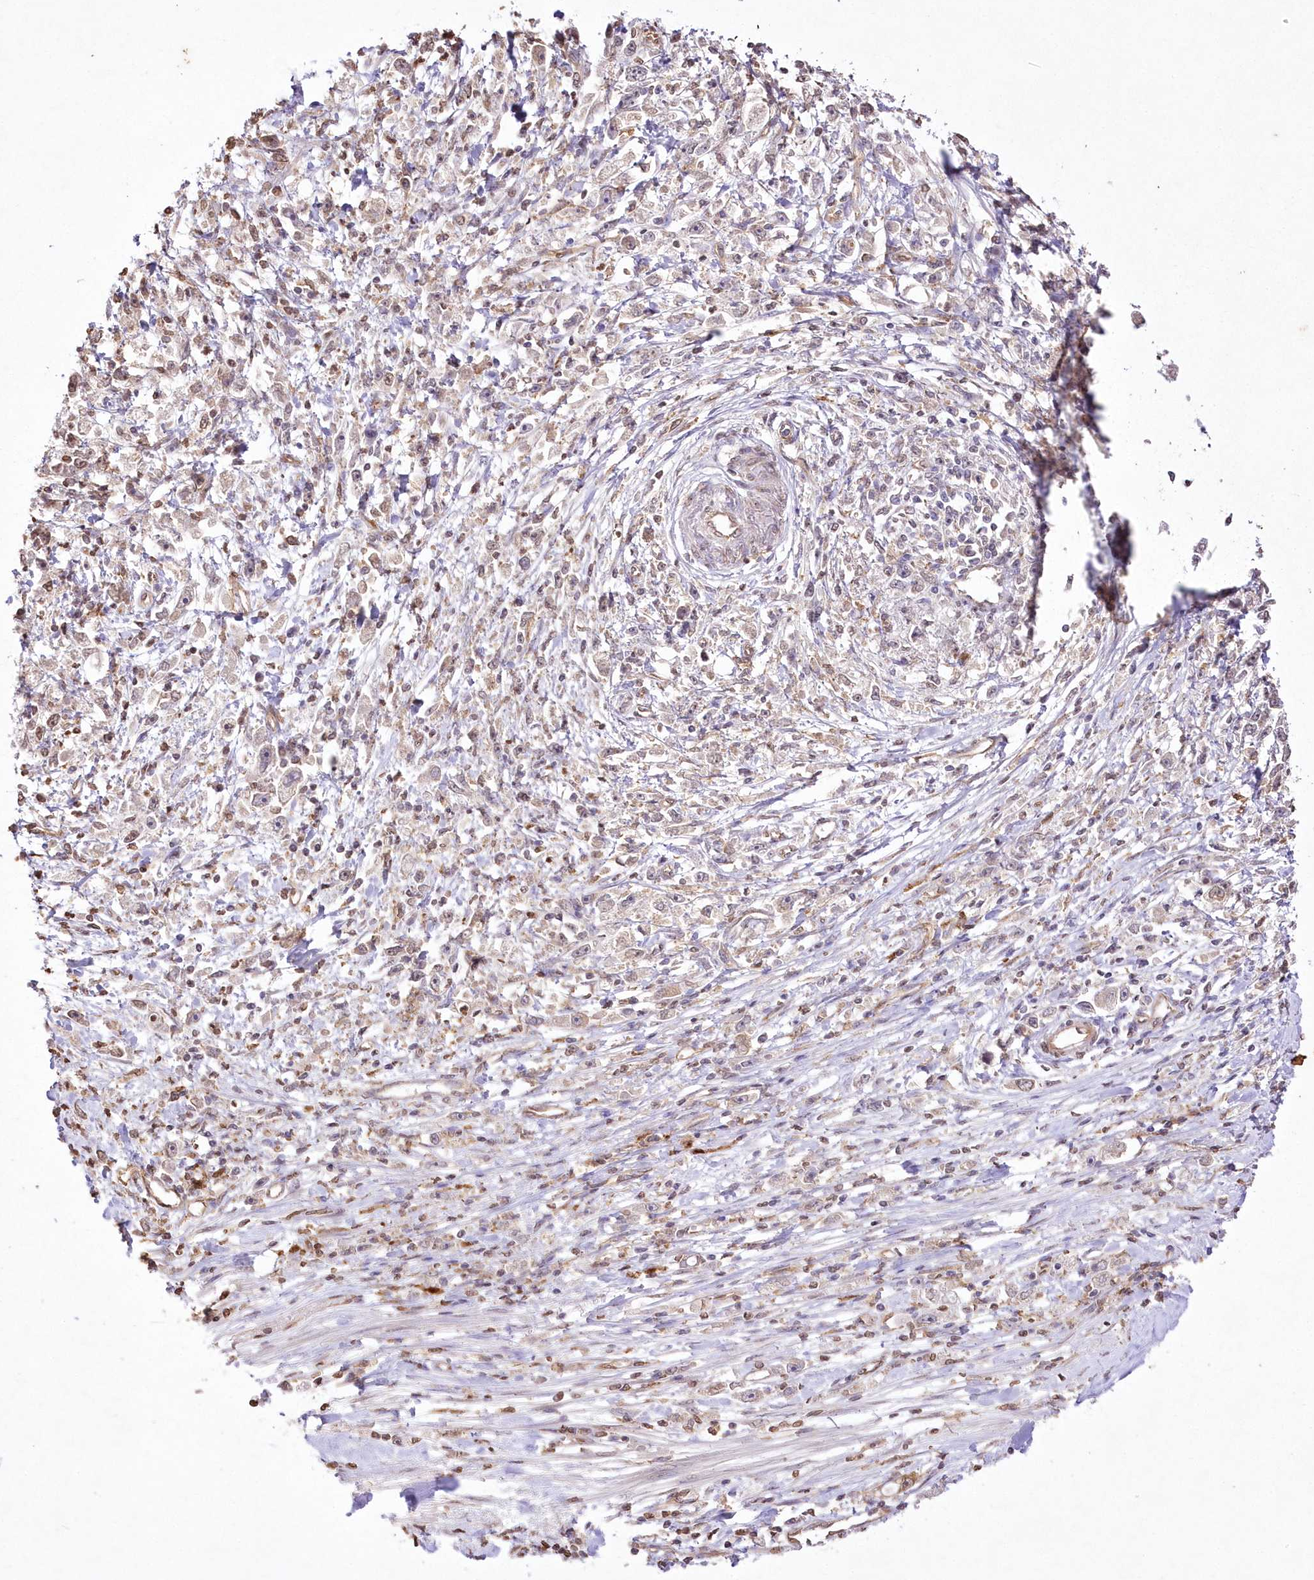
{"staining": {"intensity": "weak", "quantity": "25%-75%", "location": "cytoplasmic/membranous"}, "tissue": "stomach cancer", "cell_type": "Tumor cells", "image_type": "cancer", "snomed": [{"axis": "morphology", "description": "Adenocarcinoma, NOS"}, {"axis": "topography", "description": "Stomach"}], "caption": "Protein staining of stomach cancer (adenocarcinoma) tissue shows weak cytoplasmic/membranous expression in approximately 25%-75% of tumor cells. Immunohistochemistry (ihc) stains the protein in brown and the nuclei are stained blue.", "gene": "FCHO2", "patient": {"sex": "female", "age": 59}}